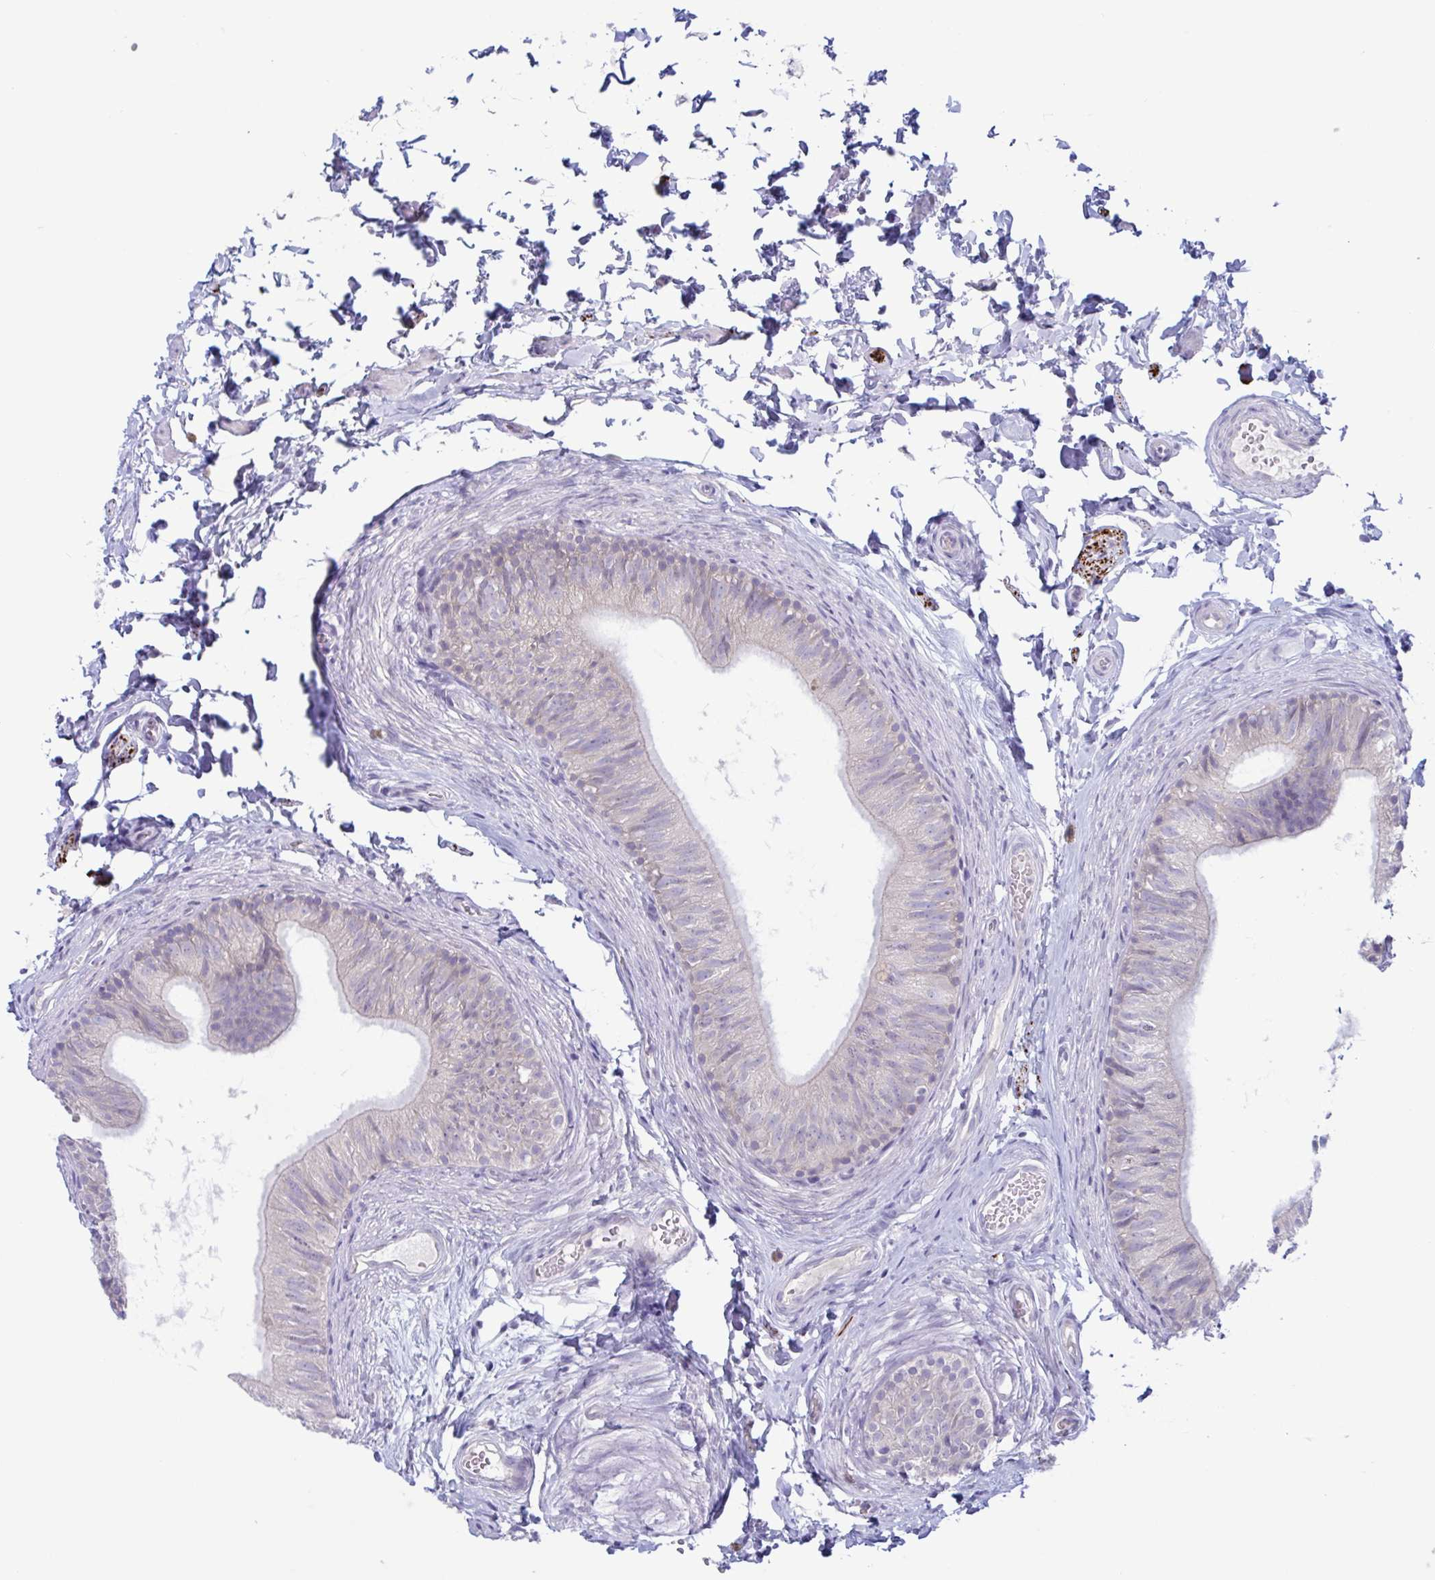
{"staining": {"intensity": "negative", "quantity": "none", "location": "none"}, "tissue": "epididymis", "cell_type": "Glandular cells", "image_type": "normal", "snomed": [{"axis": "morphology", "description": "Normal tissue, NOS"}, {"axis": "topography", "description": "Epididymis, spermatic cord, NOS"}, {"axis": "topography", "description": "Epididymis"}, {"axis": "topography", "description": "Peripheral nerve tissue"}], "caption": "The IHC micrograph has no significant positivity in glandular cells of epididymis. (DAB (3,3'-diaminobenzidine) immunohistochemistry with hematoxylin counter stain).", "gene": "NAA30", "patient": {"sex": "male", "age": 29}}